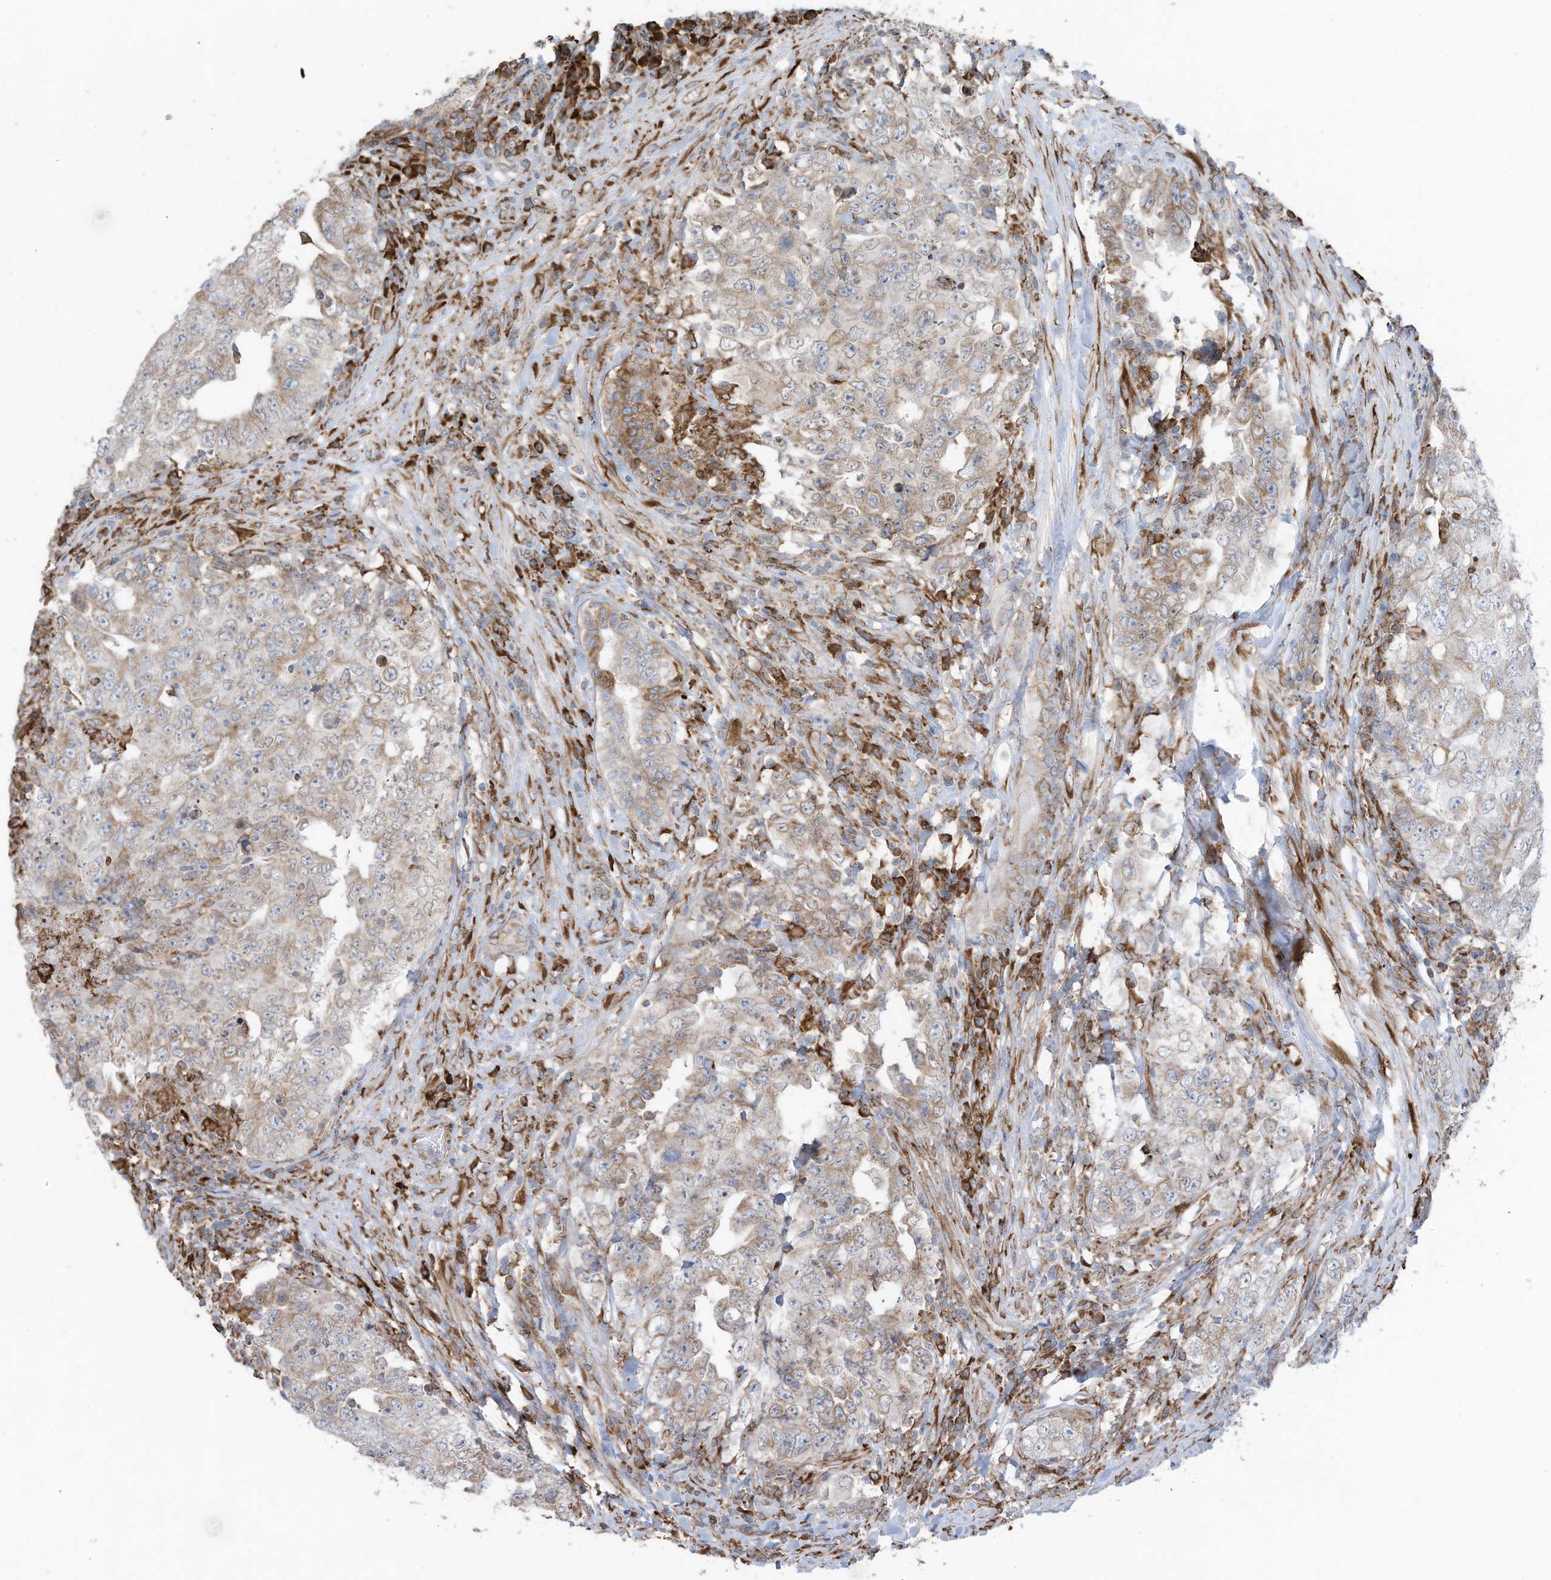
{"staining": {"intensity": "moderate", "quantity": "25%-75%", "location": "cytoplasmic/membranous"}, "tissue": "testis cancer", "cell_type": "Tumor cells", "image_type": "cancer", "snomed": [{"axis": "morphology", "description": "Carcinoma, Embryonal, NOS"}, {"axis": "topography", "description": "Testis"}], "caption": "DAB (3,3'-diaminobenzidine) immunohistochemical staining of testis embryonal carcinoma exhibits moderate cytoplasmic/membranous protein positivity in about 25%-75% of tumor cells.", "gene": "ZNF354C", "patient": {"sex": "male", "age": 26}}